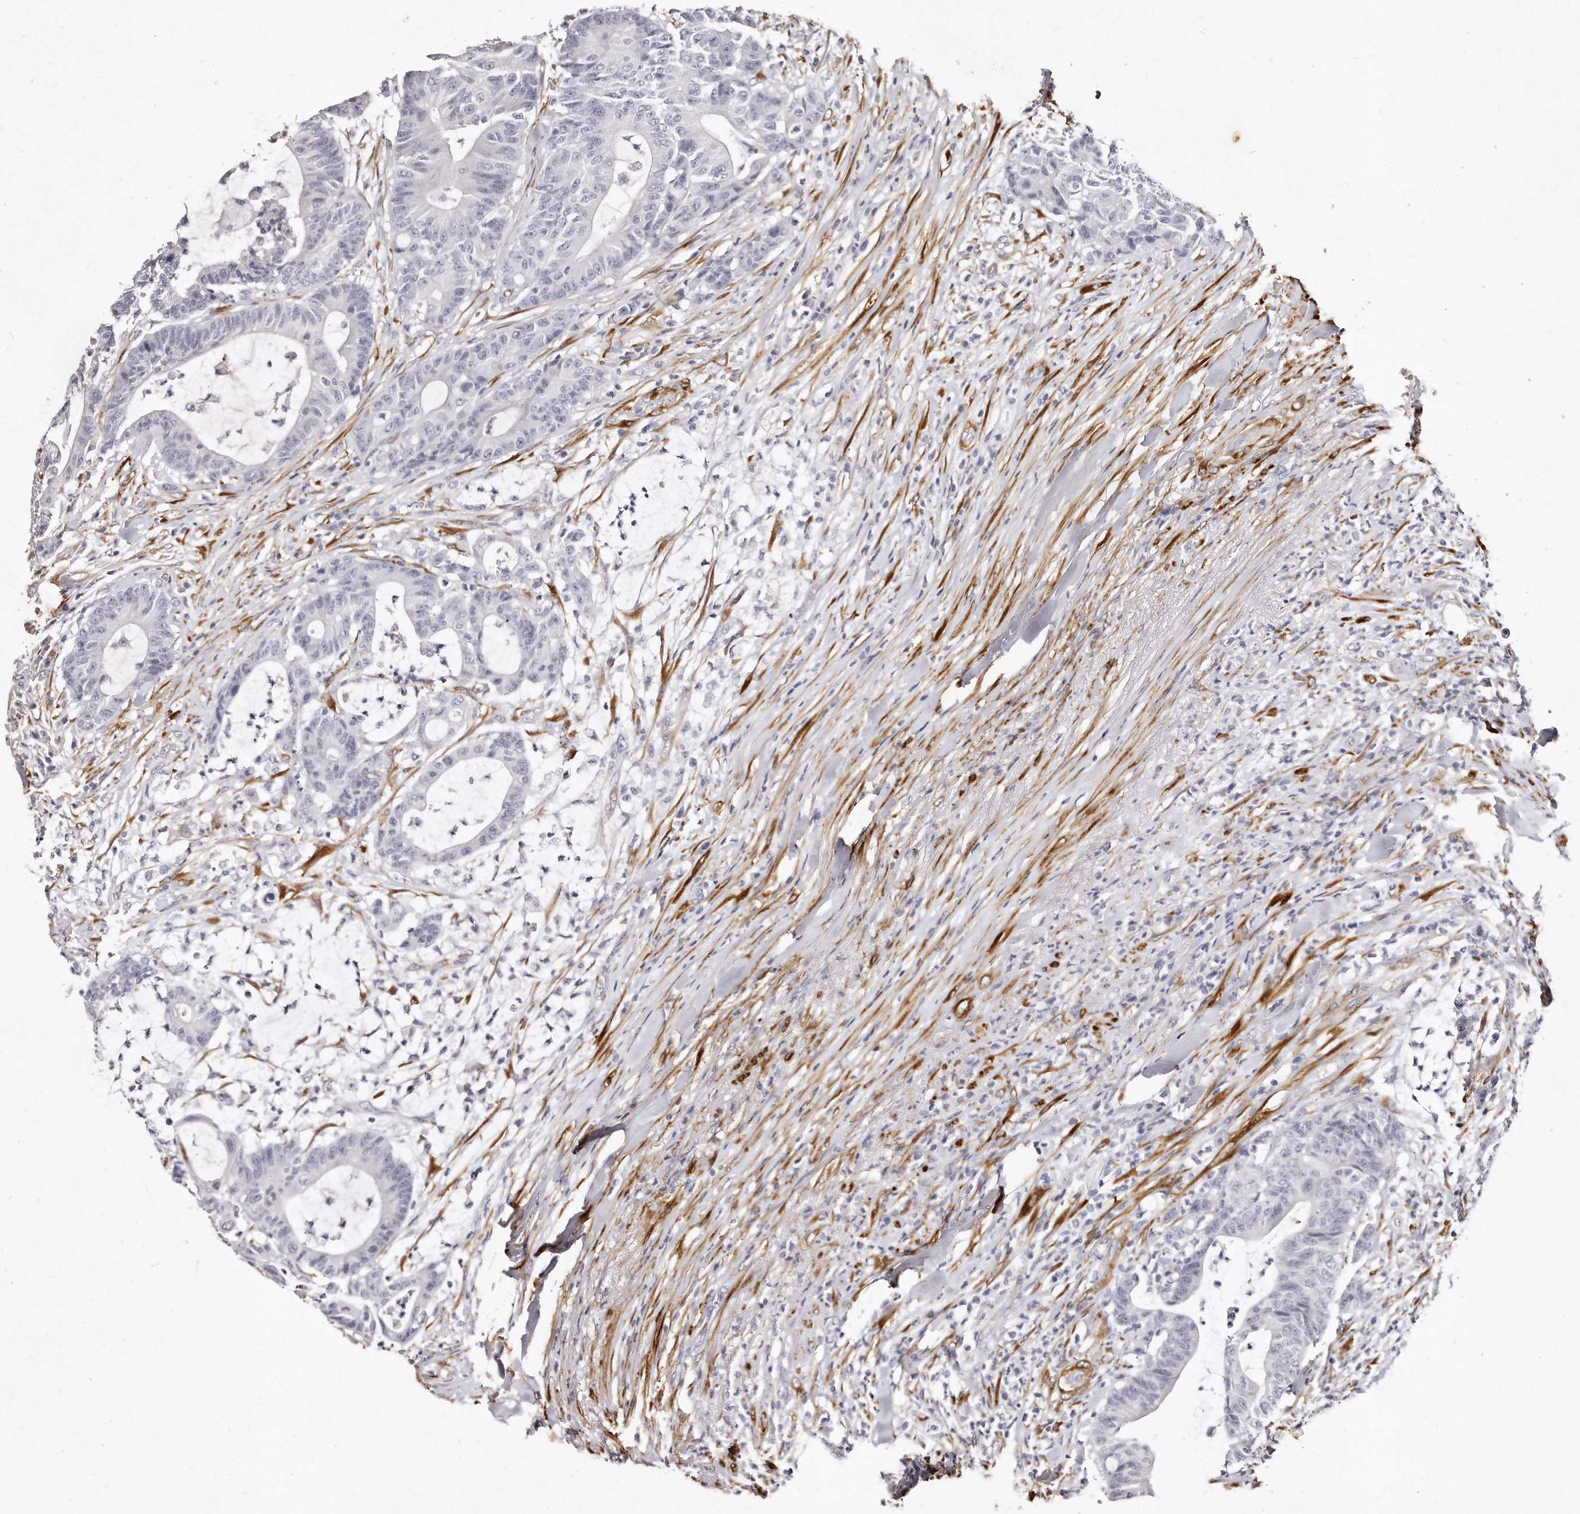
{"staining": {"intensity": "negative", "quantity": "none", "location": "none"}, "tissue": "colorectal cancer", "cell_type": "Tumor cells", "image_type": "cancer", "snomed": [{"axis": "morphology", "description": "Adenocarcinoma, NOS"}, {"axis": "topography", "description": "Colon"}], "caption": "This is an immunohistochemistry image of human adenocarcinoma (colorectal). There is no staining in tumor cells.", "gene": "LMOD1", "patient": {"sex": "female", "age": 84}}